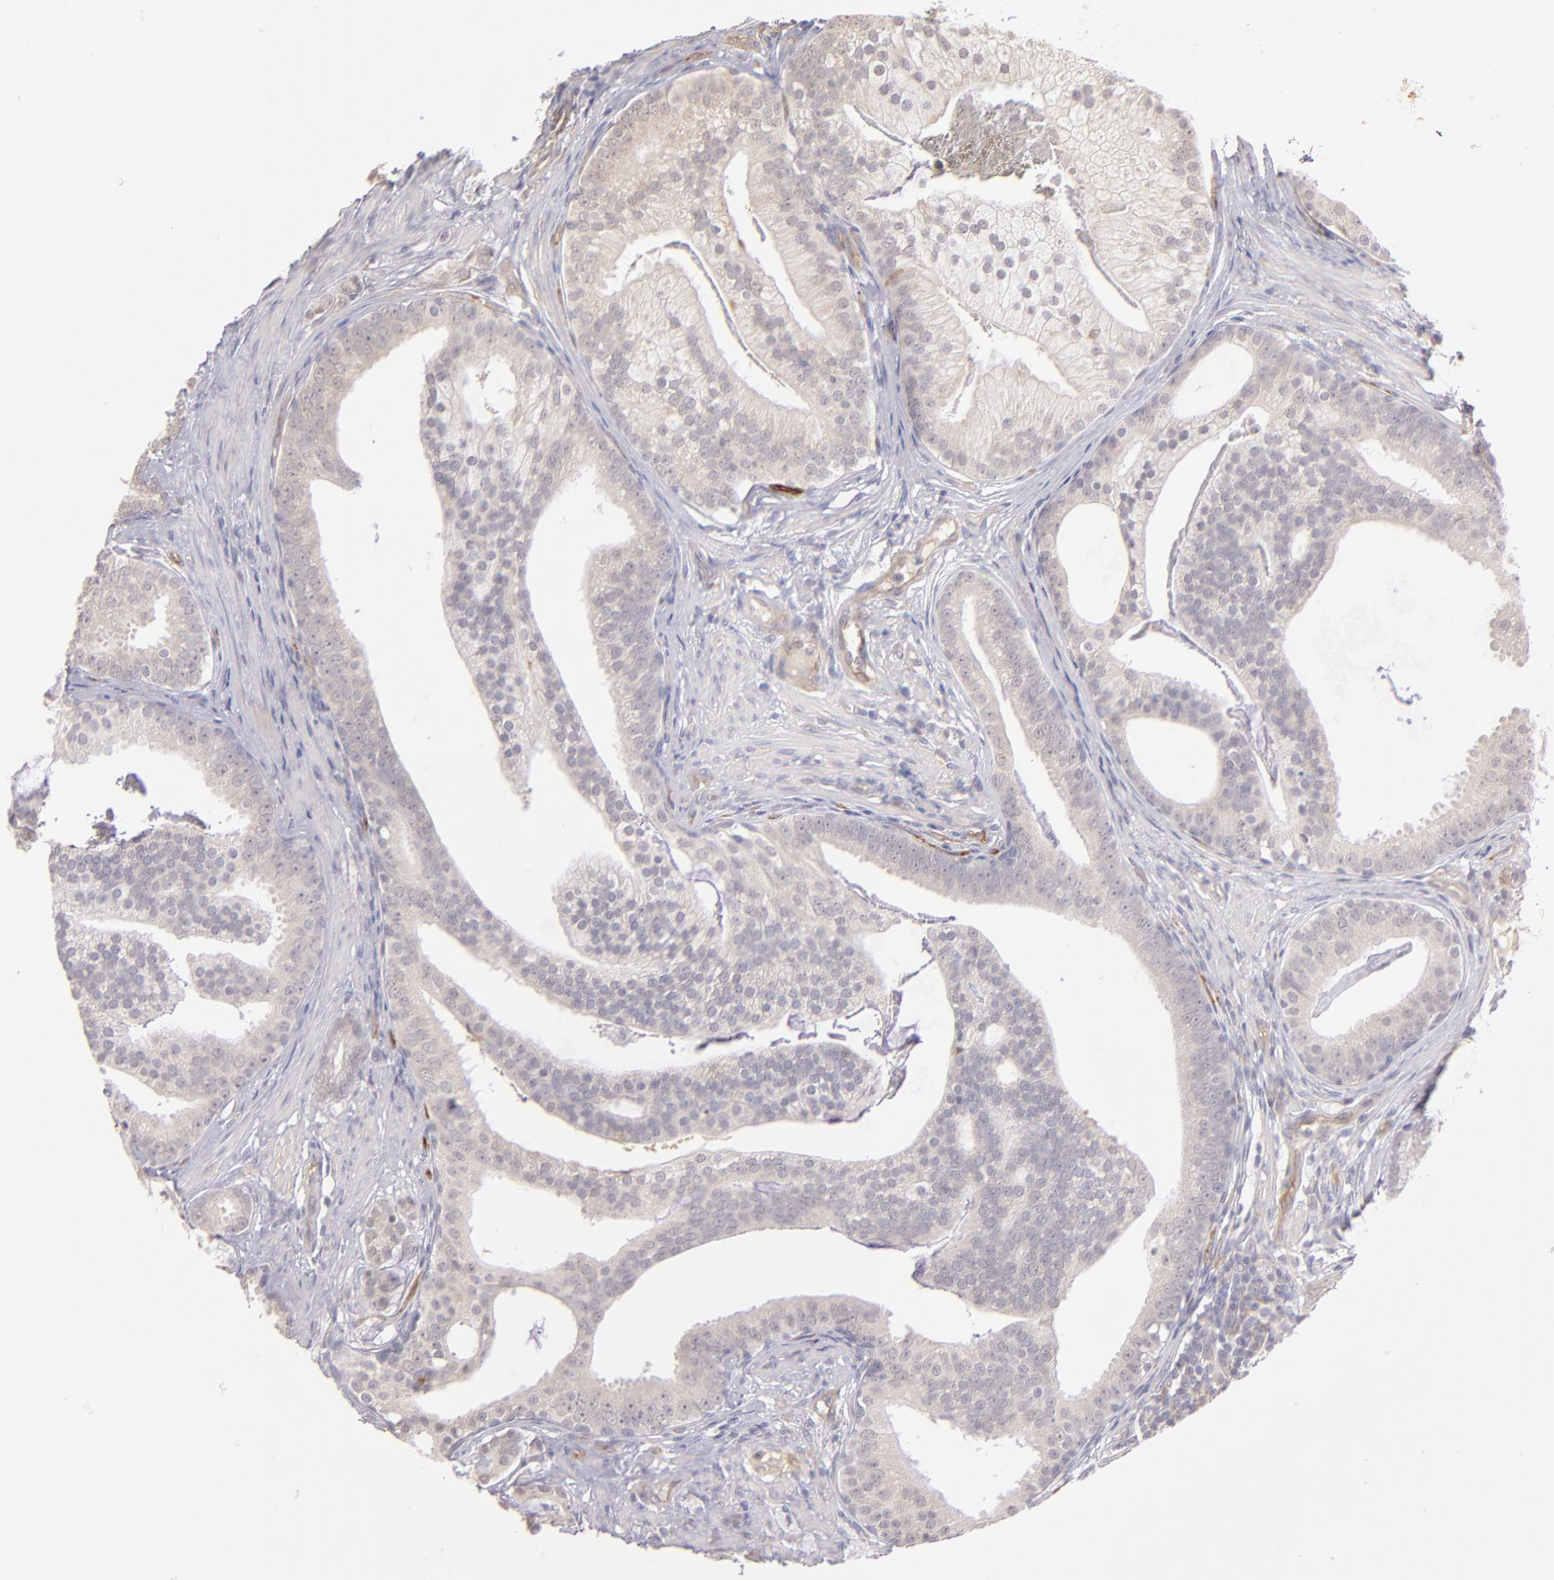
{"staining": {"intensity": "weak", "quantity": "<25%", "location": "cytoplasmic/membranous"}, "tissue": "prostate cancer", "cell_type": "Tumor cells", "image_type": "cancer", "snomed": [{"axis": "morphology", "description": "Adenocarcinoma, Low grade"}, {"axis": "topography", "description": "Prostate"}], "caption": "Immunohistochemistry image of neoplastic tissue: prostate cancer stained with DAB (3,3'-diaminobenzidine) demonstrates no significant protein staining in tumor cells.", "gene": "THBD", "patient": {"sex": "male", "age": 58}}